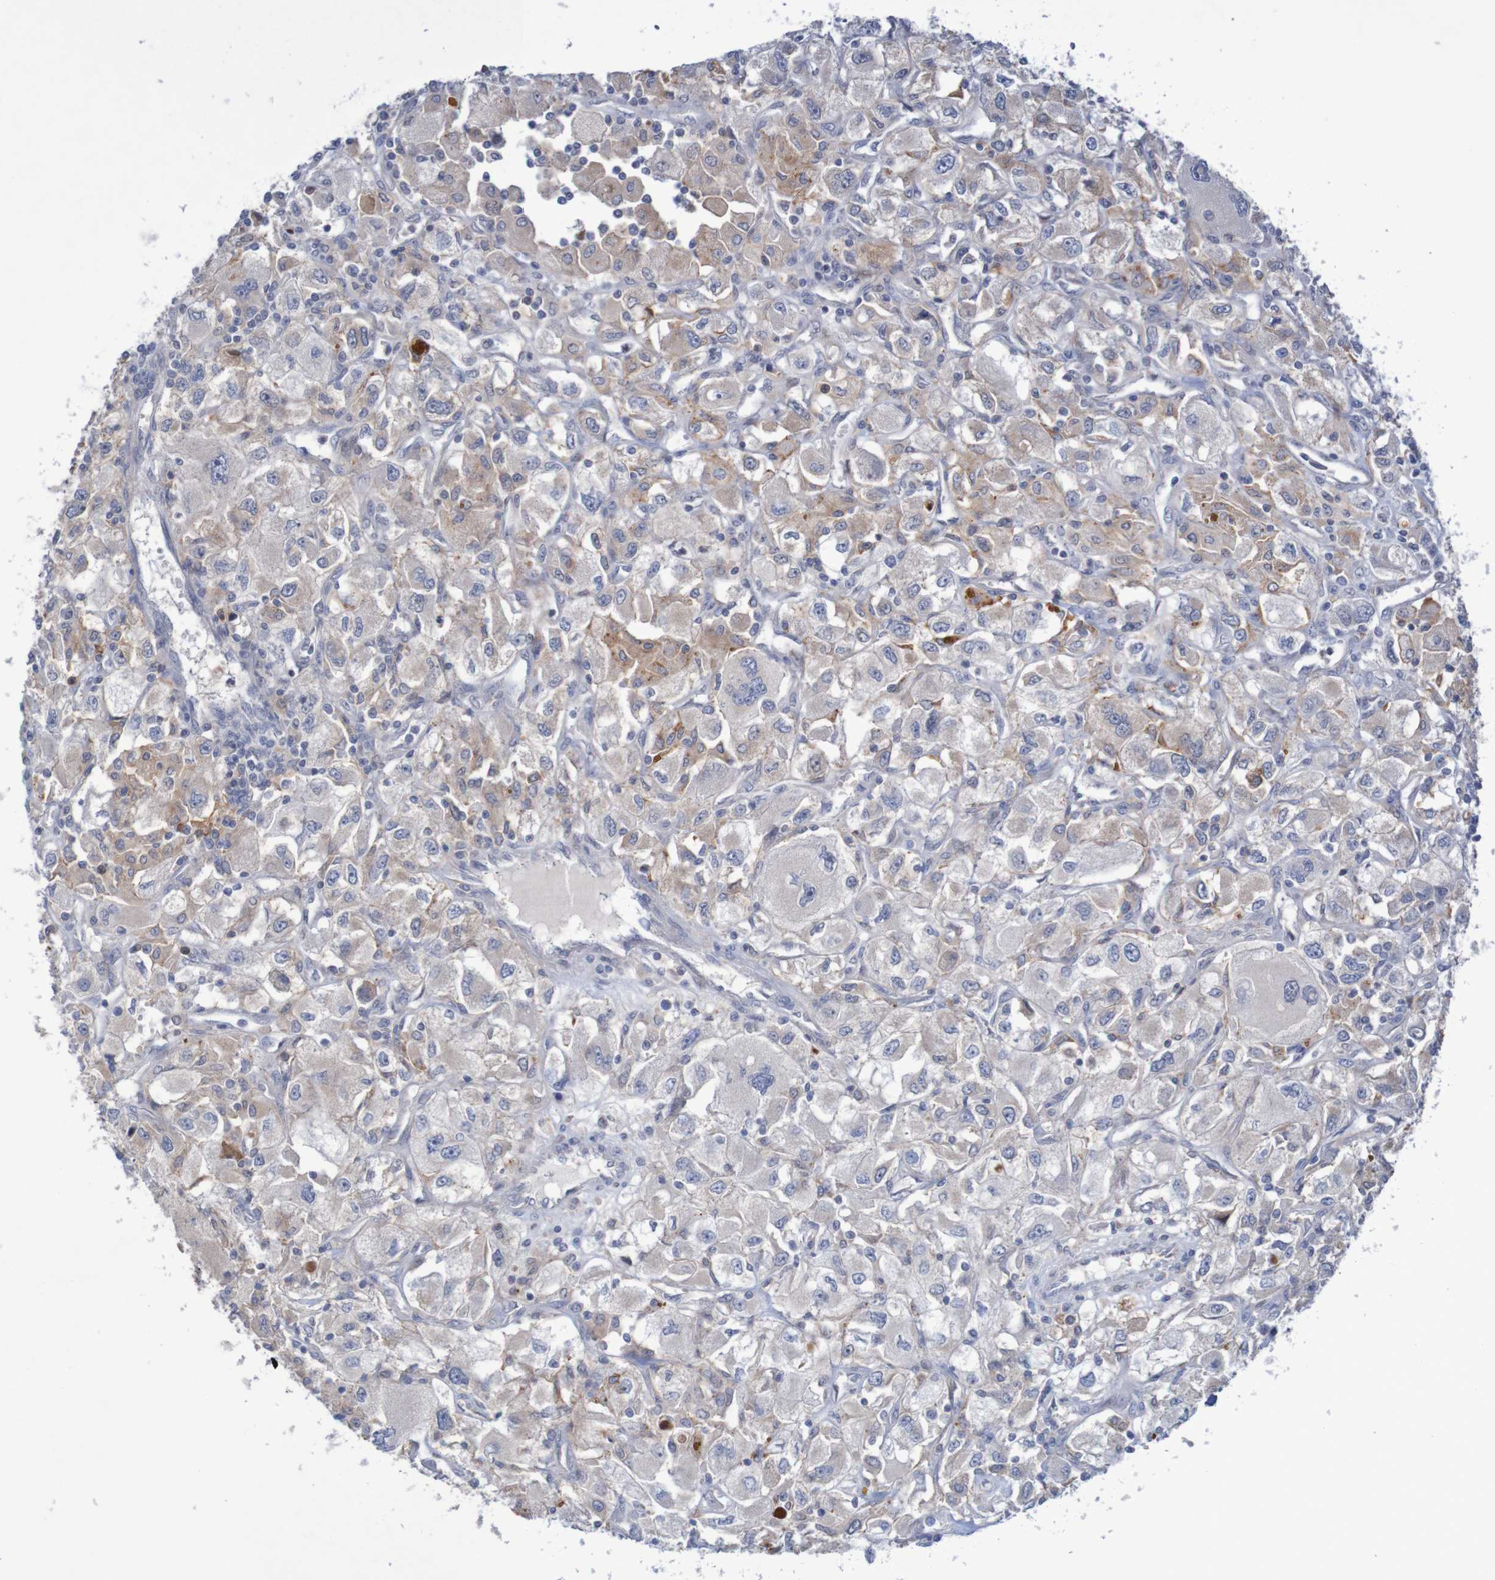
{"staining": {"intensity": "weak", "quantity": "25%-75%", "location": "cytoplasmic/membranous"}, "tissue": "renal cancer", "cell_type": "Tumor cells", "image_type": "cancer", "snomed": [{"axis": "morphology", "description": "Adenocarcinoma, NOS"}, {"axis": "topography", "description": "Kidney"}], "caption": "IHC photomicrograph of renal cancer (adenocarcinoma) stained for a protein (brown), which demonstrates low levels of weak cytoplasmic/membranous expression in about 25%-75% of tumor cells.", "gene": "FBP2", "patient": {"sex": "female", "age": 52}}